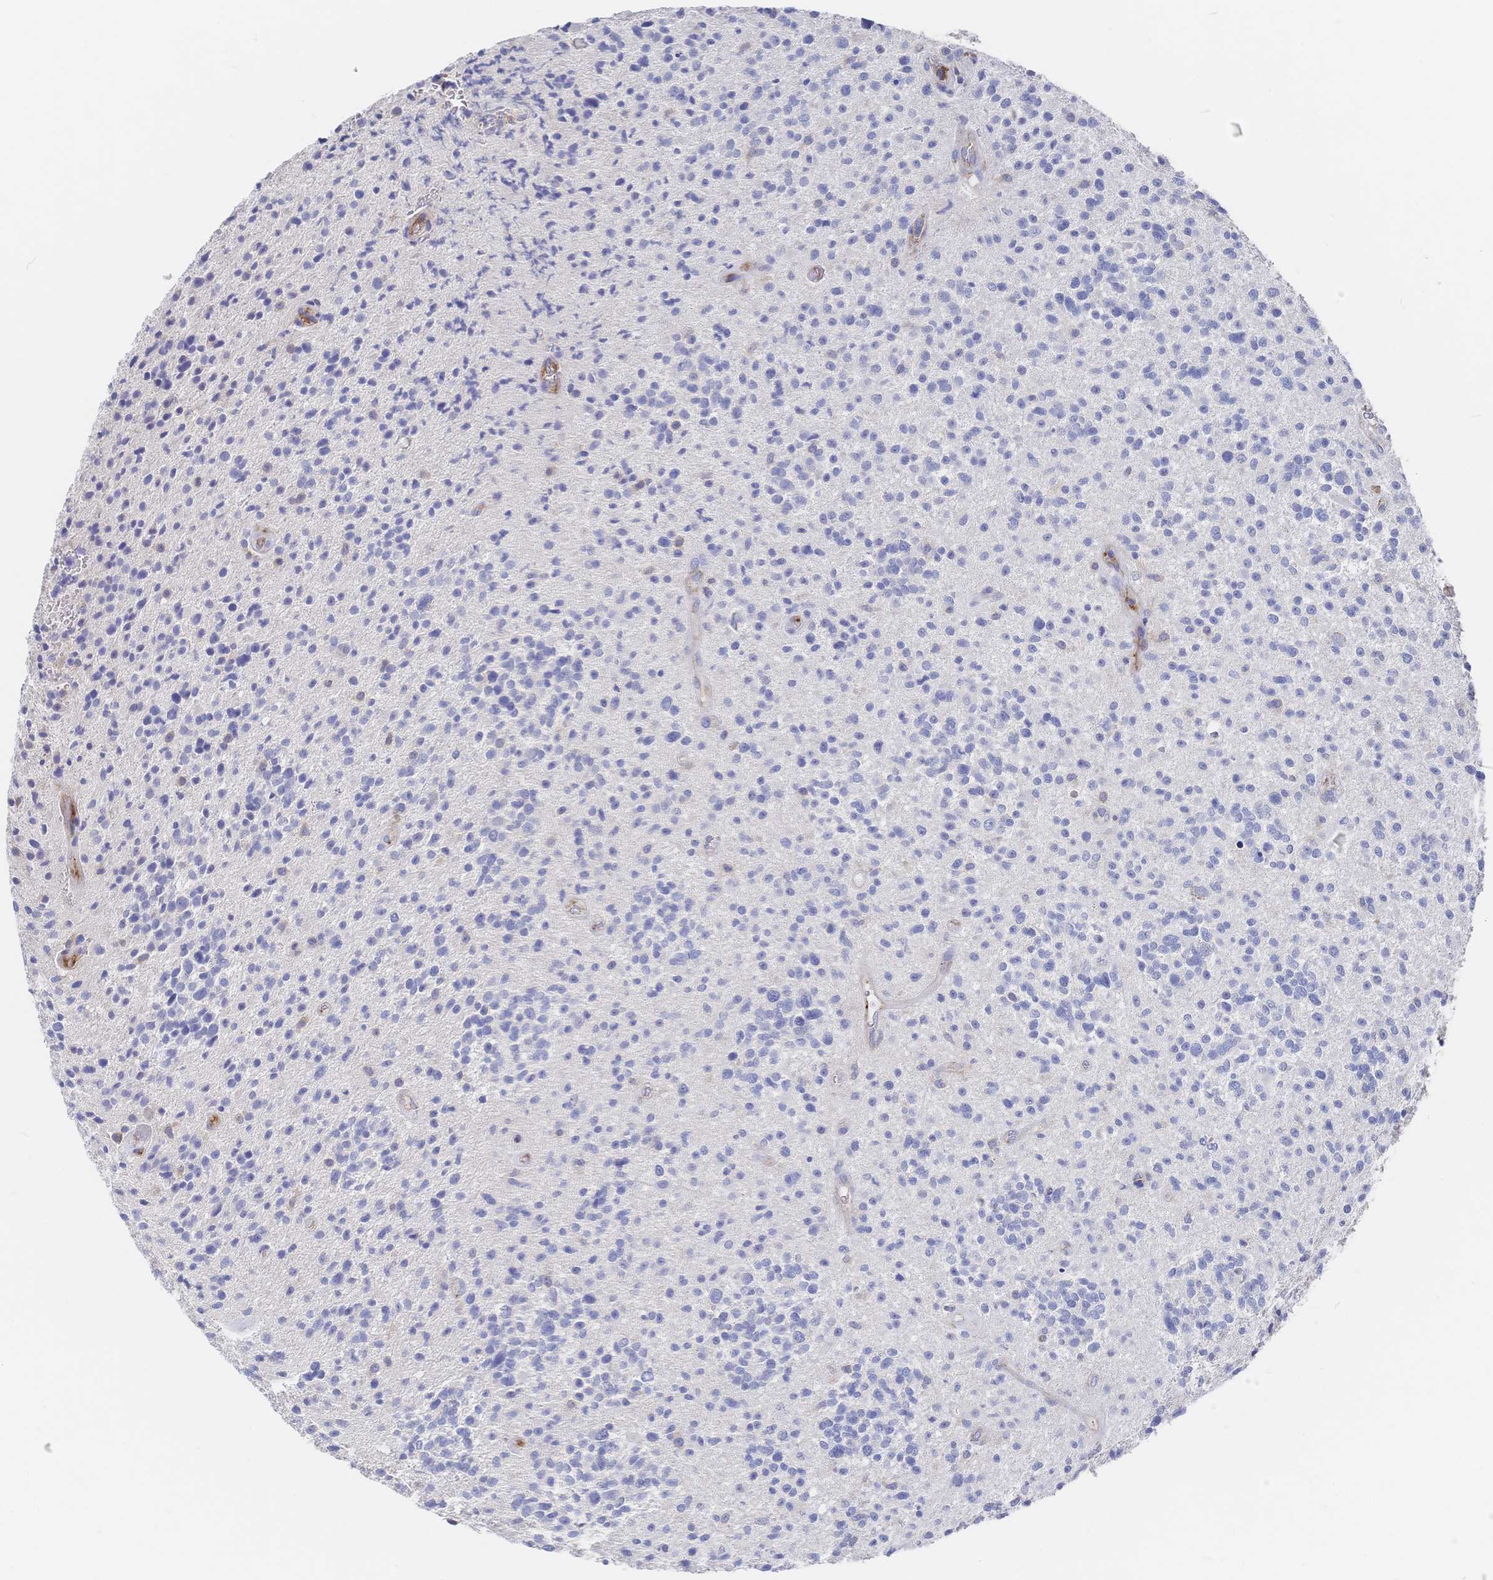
{"staining": {"intensity": "negative", "quantity": "none", "location": "none"}, "tissue": "glioma", "cell_type": "Tumor cells", "image_type": "cancer", "snomed": [{"axis": "morphology", "description": "Glioma, malignant, High grade"}, {"axis": "topography", "description": "Brain"}], "caption": "Histopathology image shows no significant protein expression in tumor cells of malignant glioma (high-grade).", "gene": "F11R", "patient": {"sex": "male", "age": 29}}